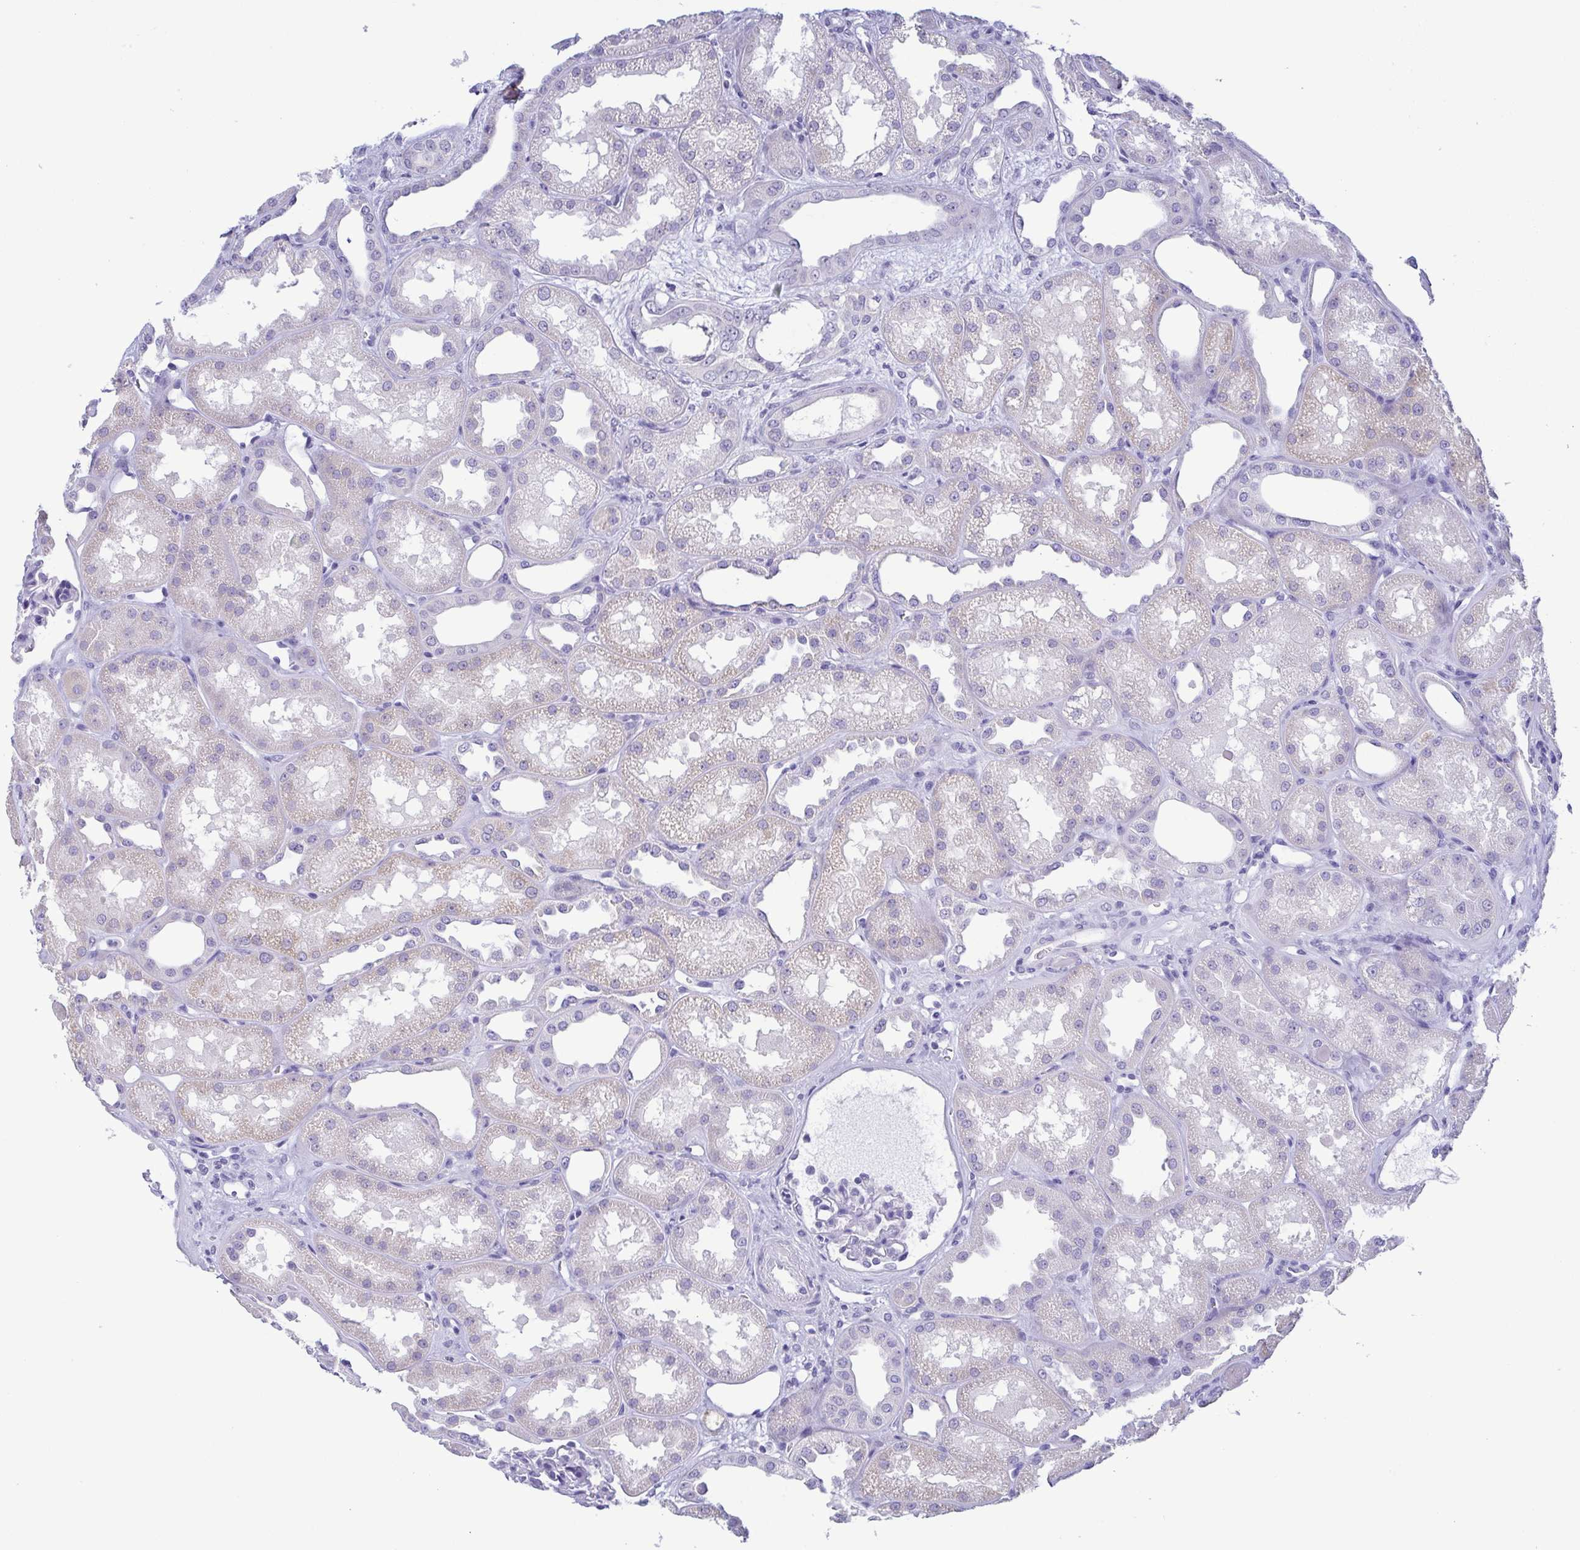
{"staining": {"intensity": "negative", "quantity": "none", "location": "none"}, "tissue": "kidney", "cell_type": "Cells in glomeruli", "image_type": "normal", "snomed": [{"axis": "morphology", "description": "Normal tissue, NOS"}, {"axis": "topography", "description": "Kidney"}], "caption": "High magnification brightfield microscopy of unremarkable kidney stained with DAB (3,3'-diaminobenzidine) (brown) and counterstained with hematoxylin (blue): cells in glomeruli show no significant positivity.", "gene": "MYL7", "patient": {"sex": "male", "age": 61}}